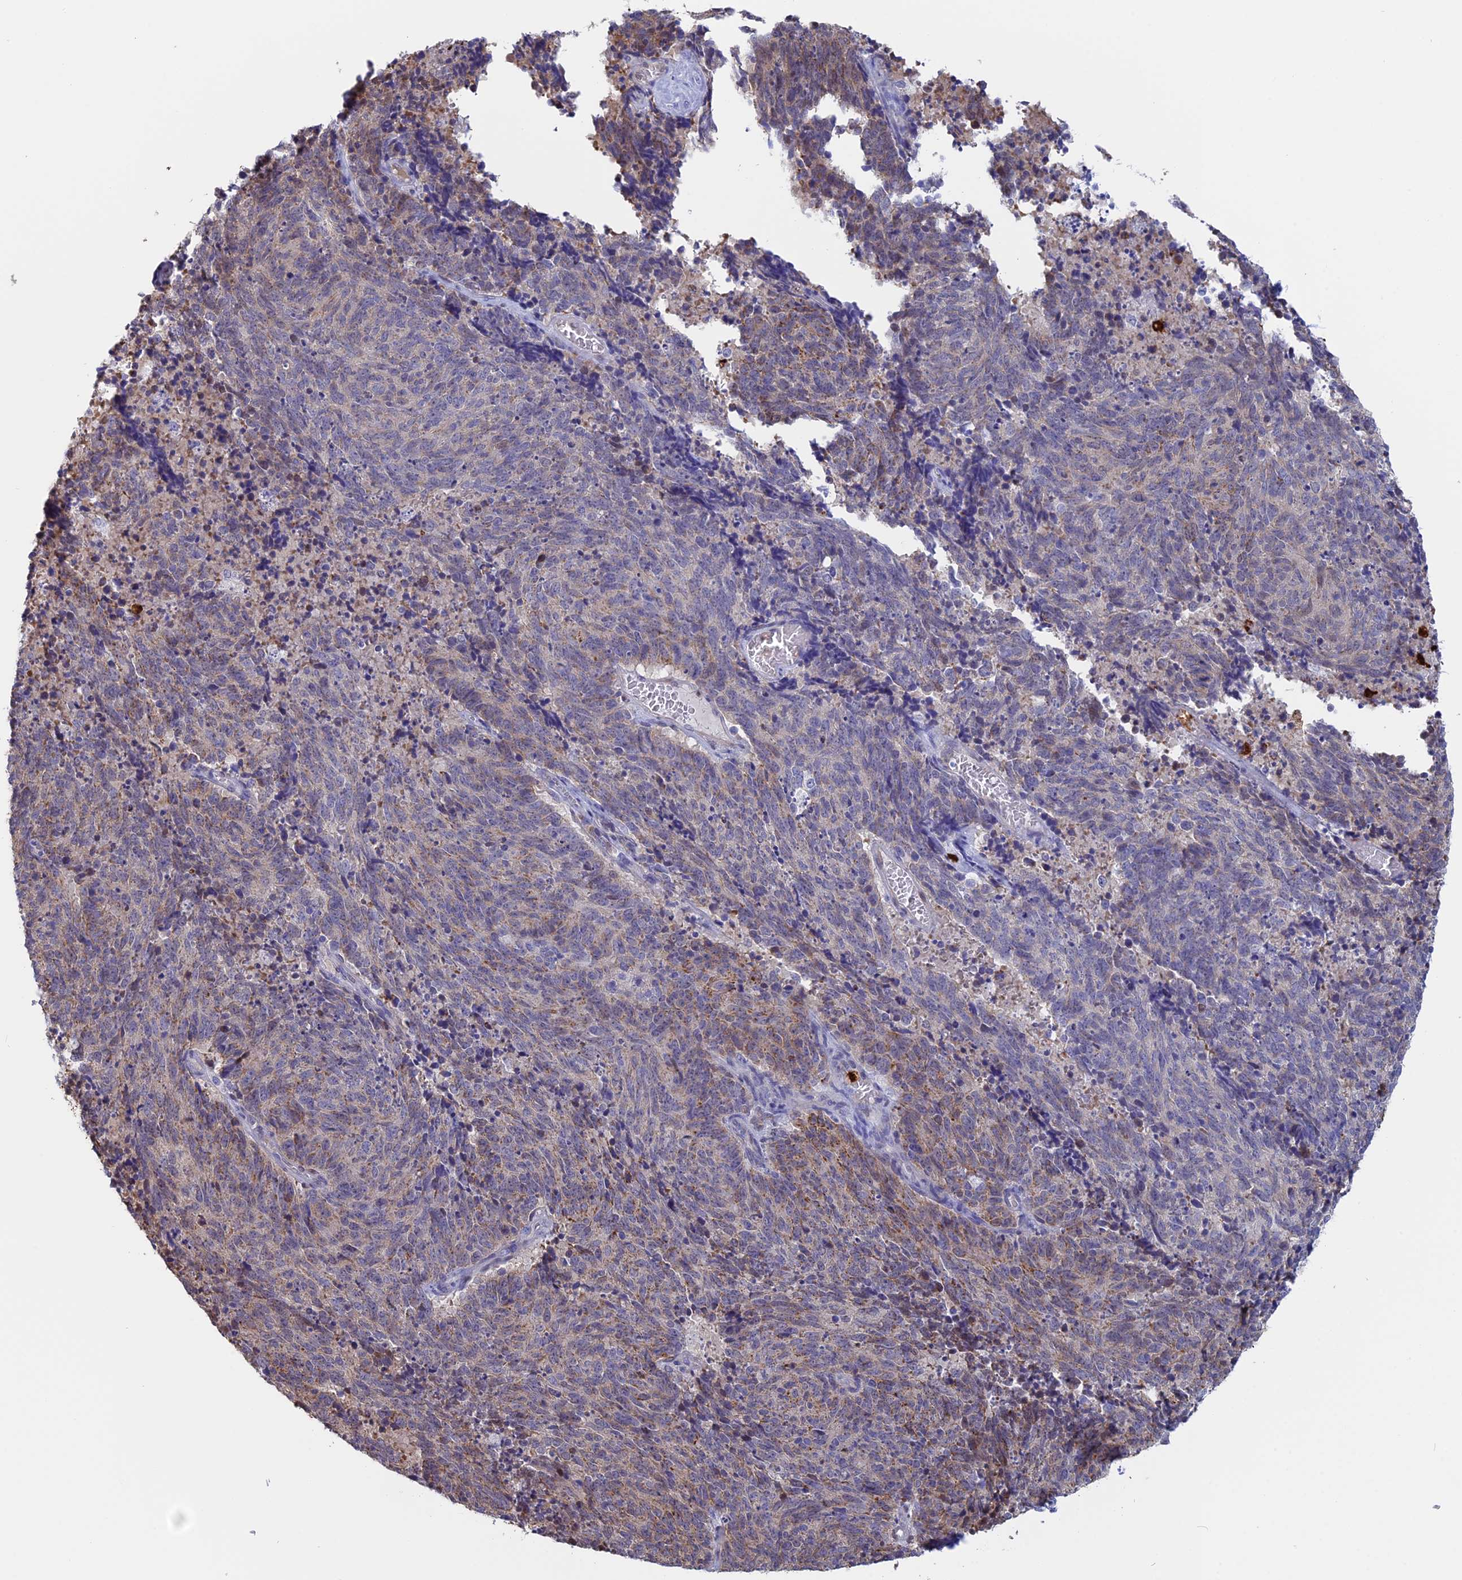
{"staining": {"intensity": "weak", "quantity": "25%-75%", "location": "cytoplasmic/membranous"}, "tissue": "cervical cancer", "cell_type": "Tumor cells", "image_type": "cancer", "snomed": [{"axis": "morphology", "description": "Squamous cell carcinoma, NOS"}, {"axis": "topography", "description": "Cervix"}], "caption": "This is a micrograph of IHC staining of cervical cancer (squamous cell carcinoma), which shows weak staining in the cytoplasmic/membranous of tumor cells.", "gene": "SLC26A1", "patient": {"sex": "female", "age": 29}}